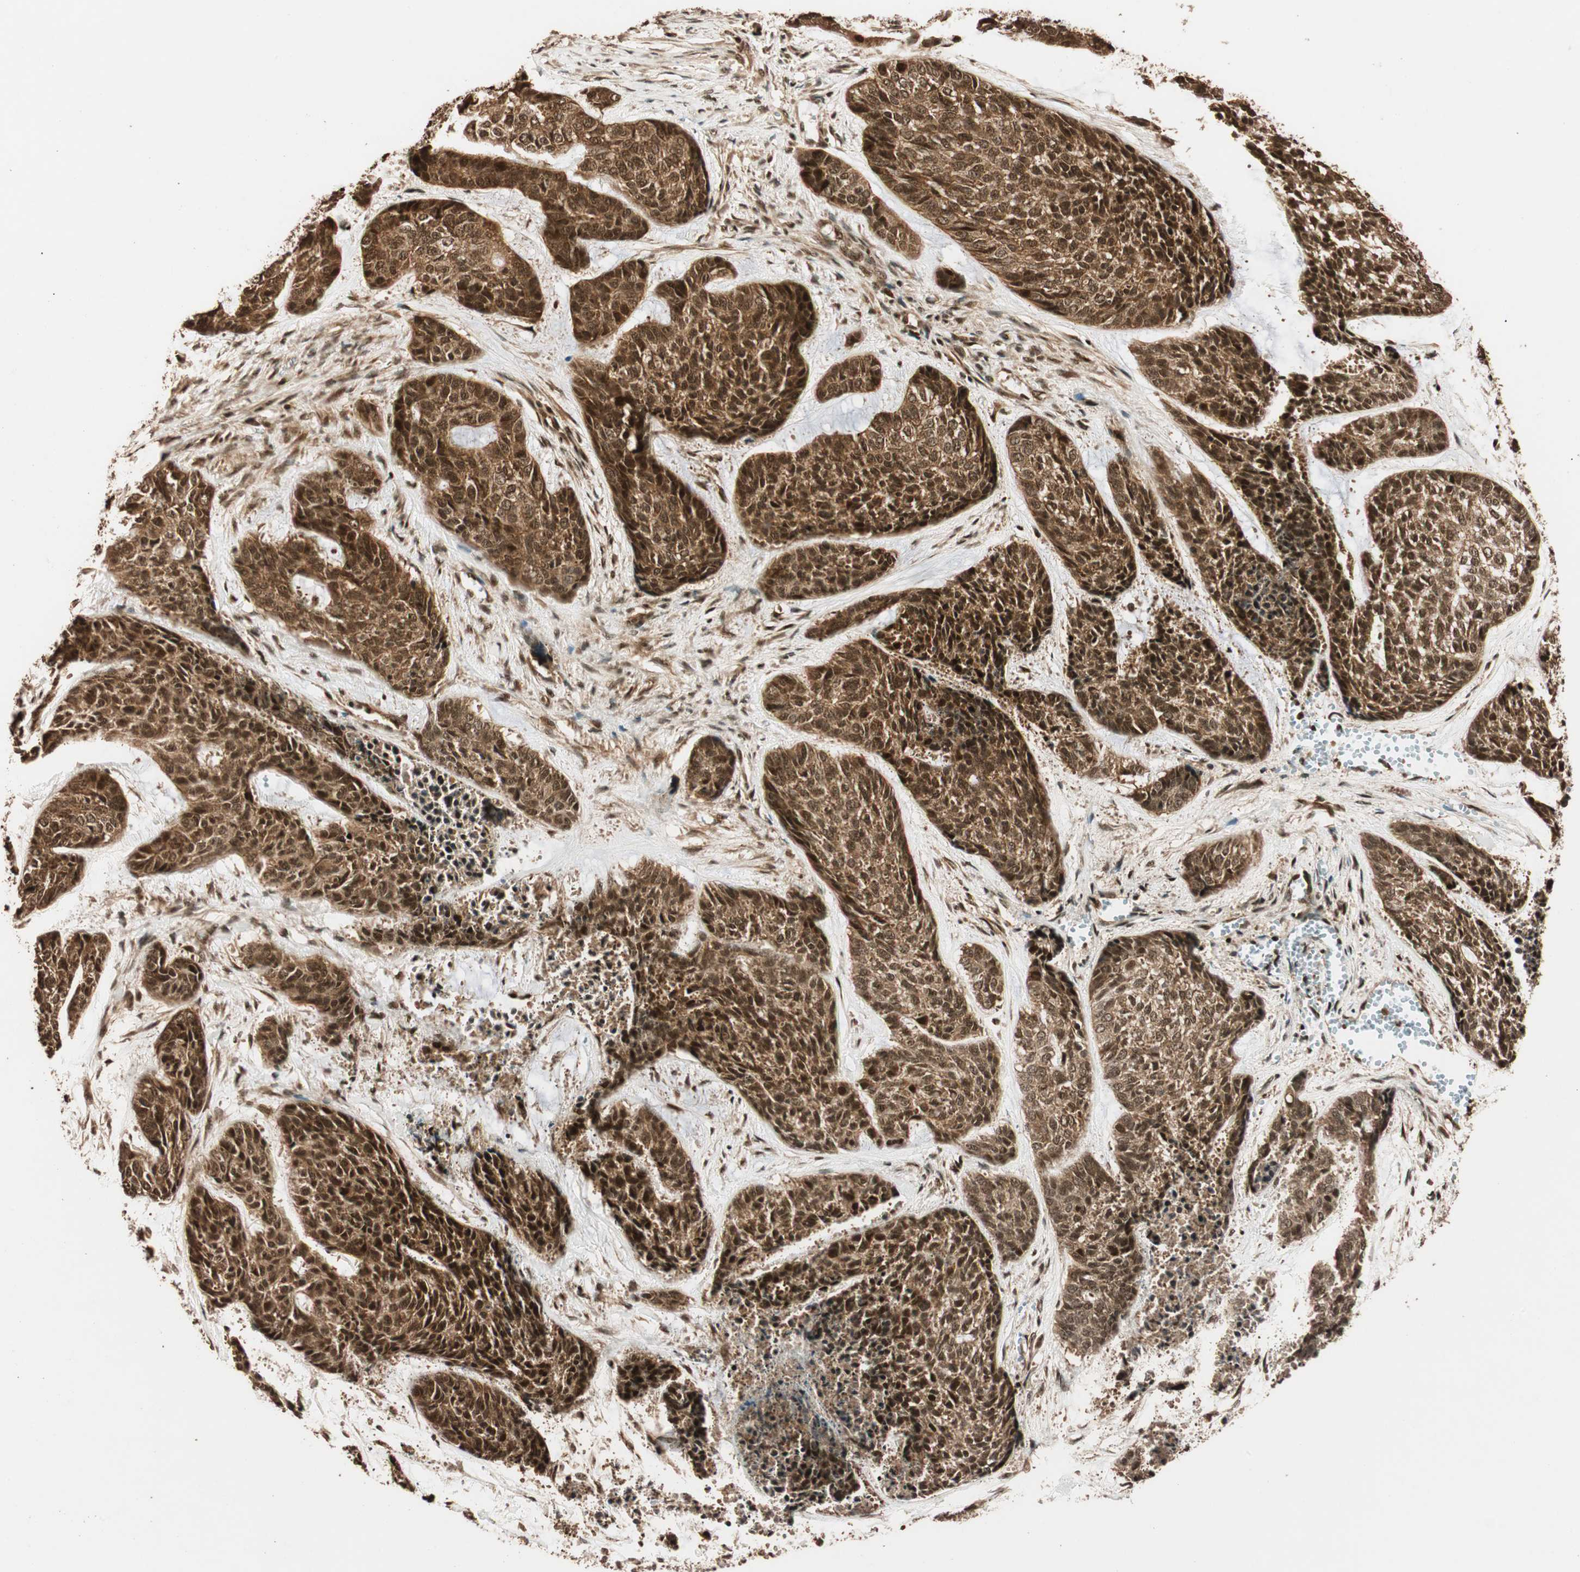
{"staining": {"intensity": "strong", "quantity": ">75%", "location": "cytoplasmic/membranous,nuclear"}, "tissue": "skin cancer", "cell_type": "Tumor cells", "image_type": "cancer", "snomed": [{"axis": "morphology", "description": "Basal cell carcinoma"}, {"axis": "topography", "description": "Skin"}], "caption": "Tumor cells show strong cytoplasmic/membranous and nuclear staining in about >75% of cells in skin cancer (basal cell carcinoma).", "gene": "ALKBH5", "patient": {"sex": "female", "age": 64}}